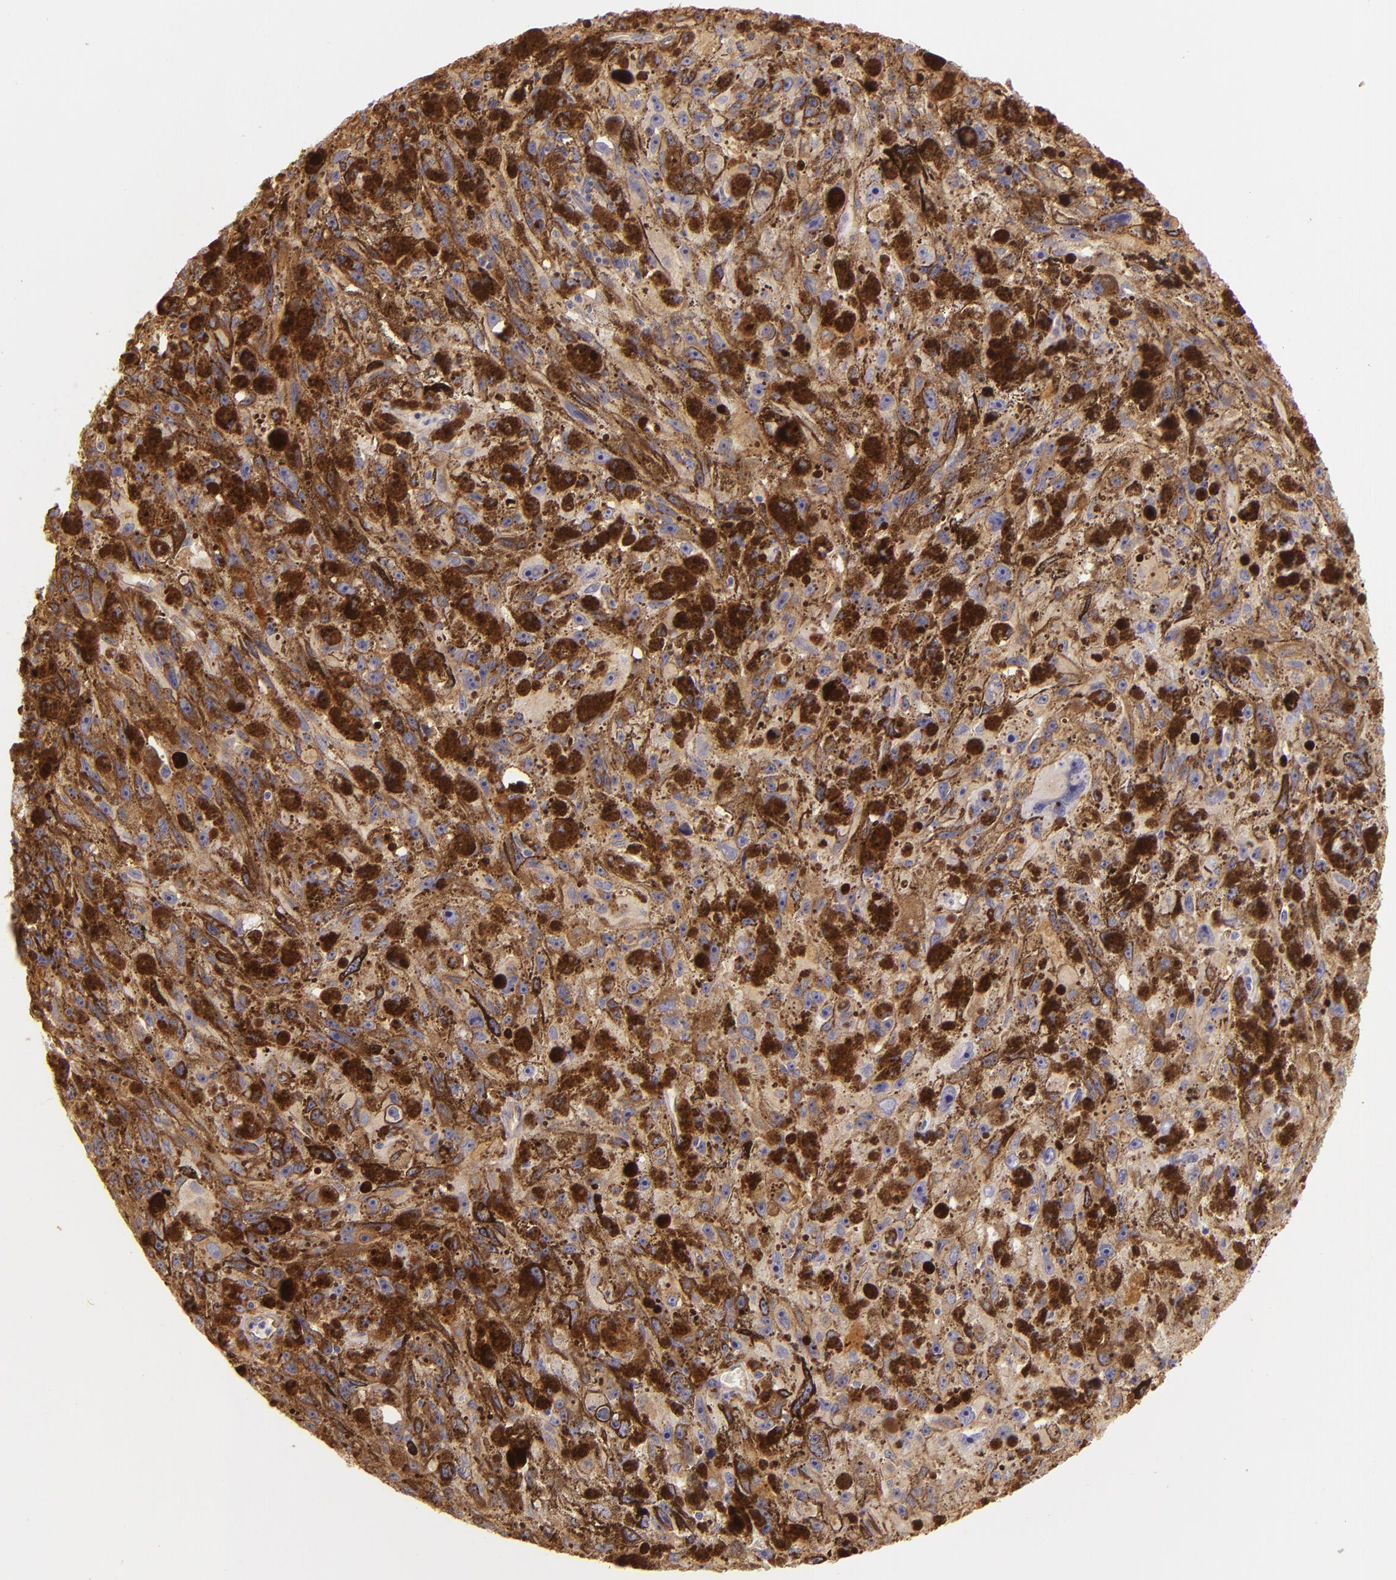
{"staining": {"intensity": "moderate", "quantity": ">75%", "location": "cytoplasmic/membranous"}, "tissue": "melanoma", "cell_type": "Tumor cells", "image_type": "cancer", "snomed": [{"axis": "morphology", "description": "Malignant melanoma, NOS"}, {"axis": "topography", "description": "Skin"}], "caption": "Human malignant melanoma stained for a protein (brown) reveals moderate cytoplasmic/membranous positive positivity in about >75% of tumor cells.", "gene": "CTSF", "patient": {"sex": "female", "age": 104}}